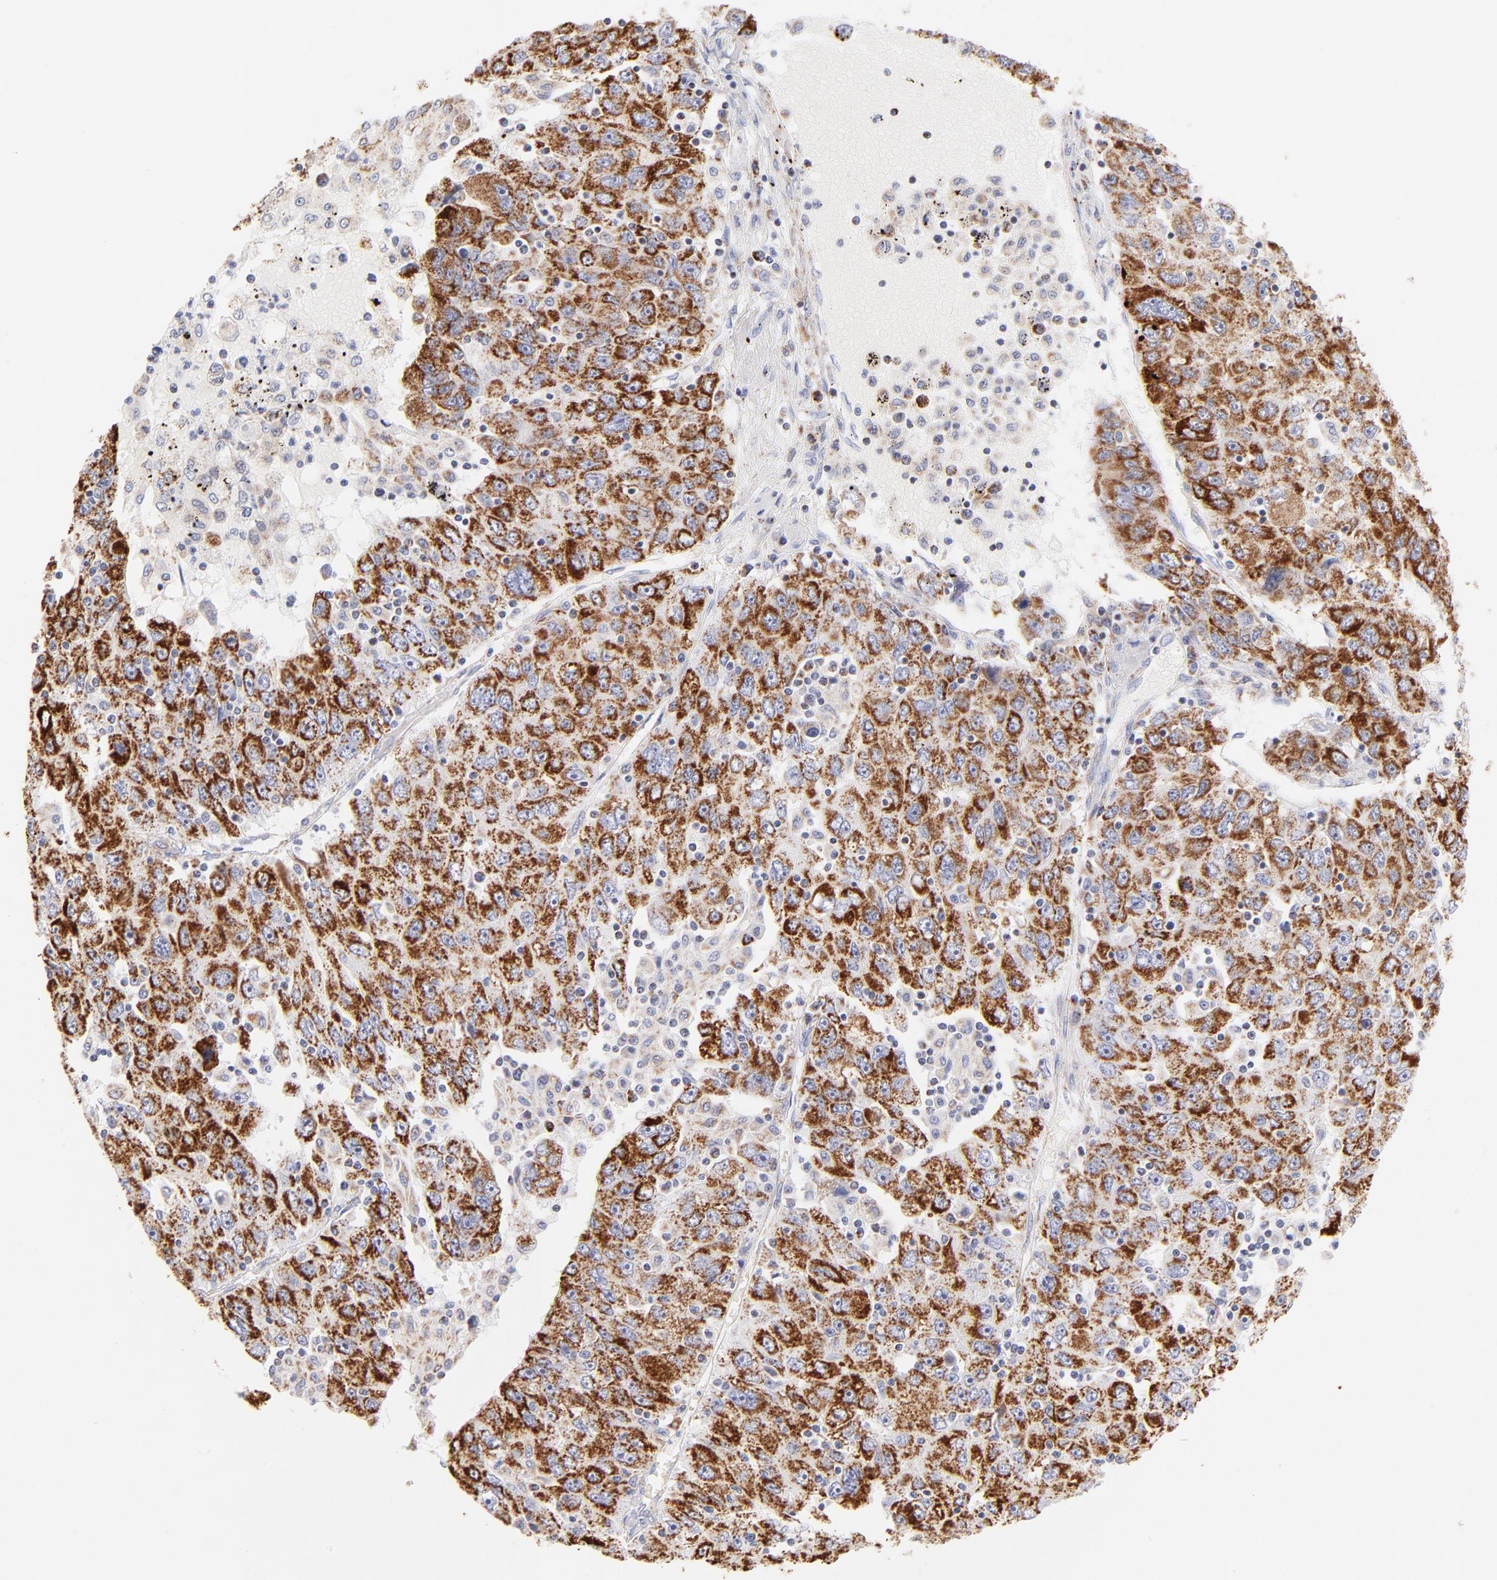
{"staining": {"intensity": "strong", "quantity": ">75%", "location": "cytoplasmic/membranous"}, "tissue": "liver cancer", "cell_type": "Tumor cells", "image_type": "cancer", "snomed": [{"axis": "morphology", "description": "Carcinoma, Hepatocellular, NOS"}, {"axis": "topography", "description": "Liver"}], "caption": "Human hepatocellular carcinoma (liver) stained for a protein (brown) demonstrates strong cytoplasmic/membranous positive staining in about >75% of tumor cells.", "gene": "AIFM1", "patient": {"sex": "male", "age": 49}}